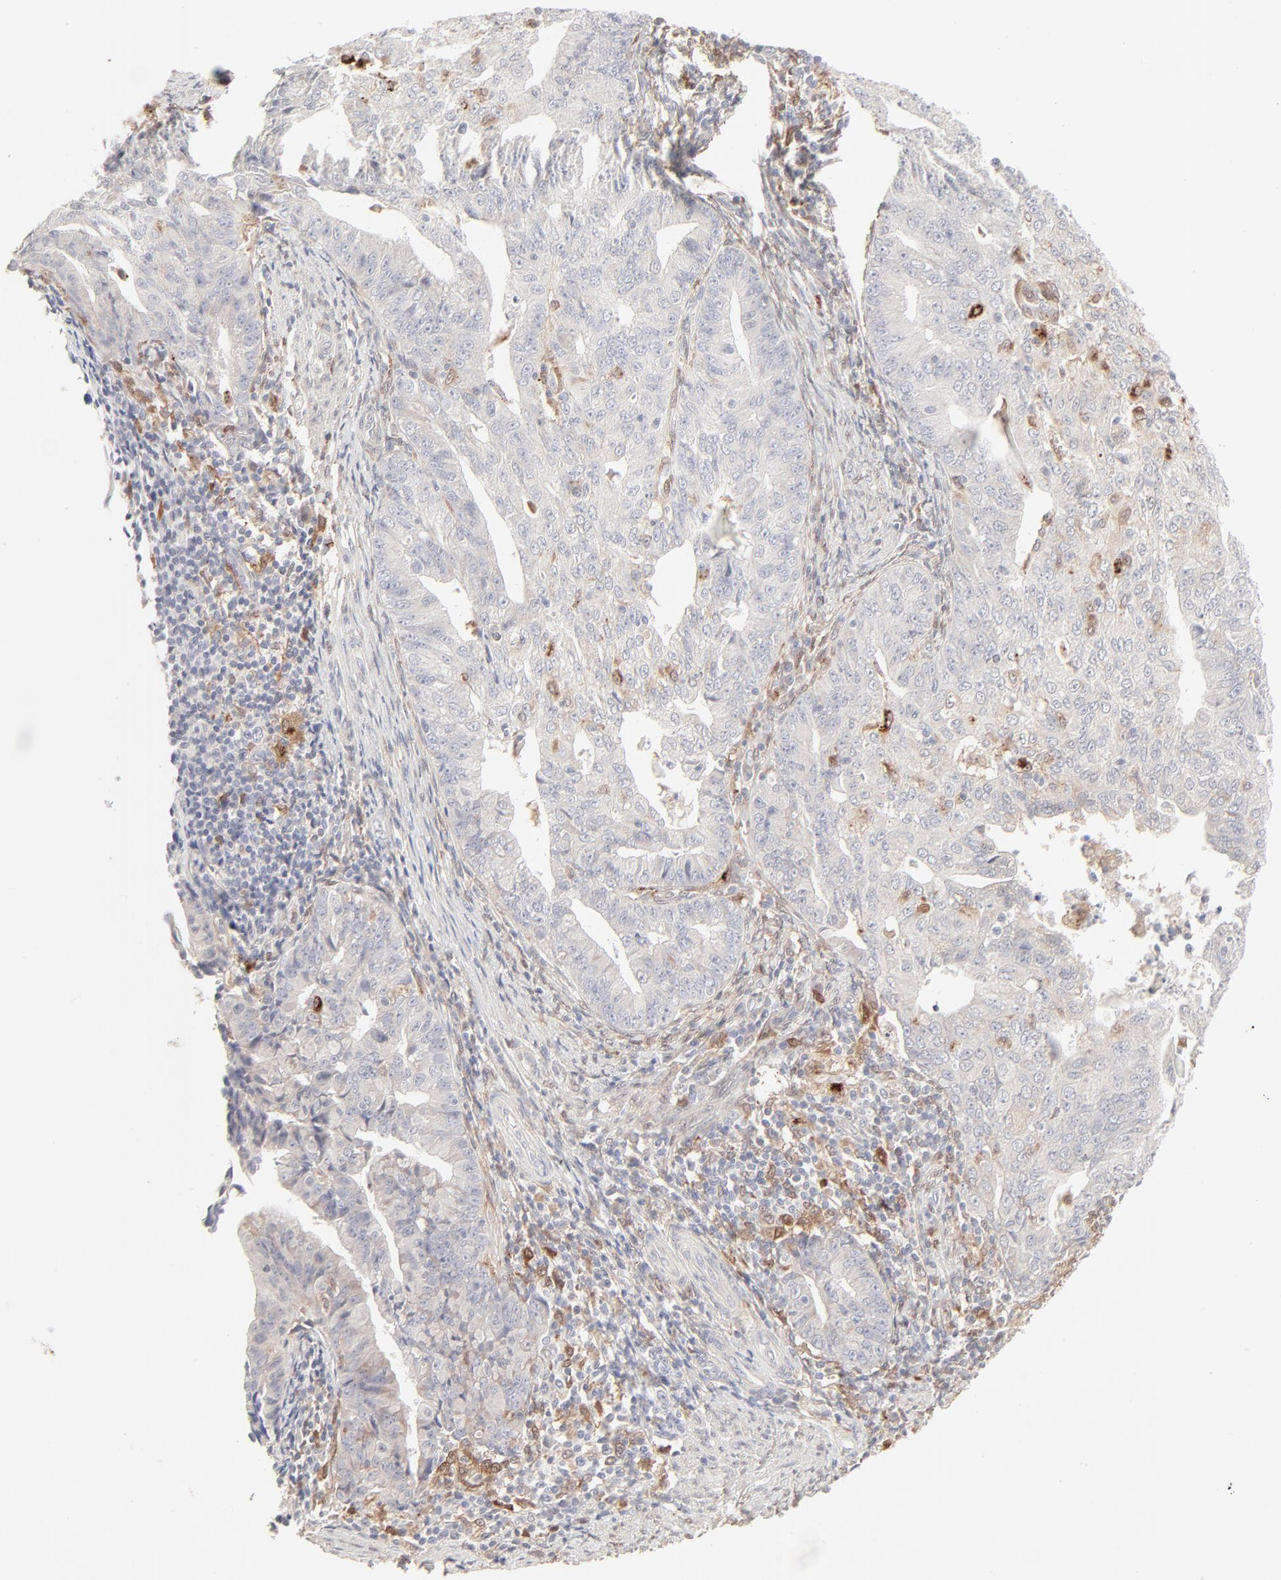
{"staining": {"intensity": "negative", "quantity": "none", "location": "none"}, "tissue": "endometrial cancer", "cell_type": "Tumor cells", "image_type": "cancer", "snomed": [{"axis": "morphology", "description": "Adenocarcinoma, NOS"}, {"axis": "topography", "description": "Endometrium"}], "caption": "Tumor cells are negative for protein expression in human endometrial cancer.", "gene": "LGALS2", "patient": {"sex": "female", "age": 56}}